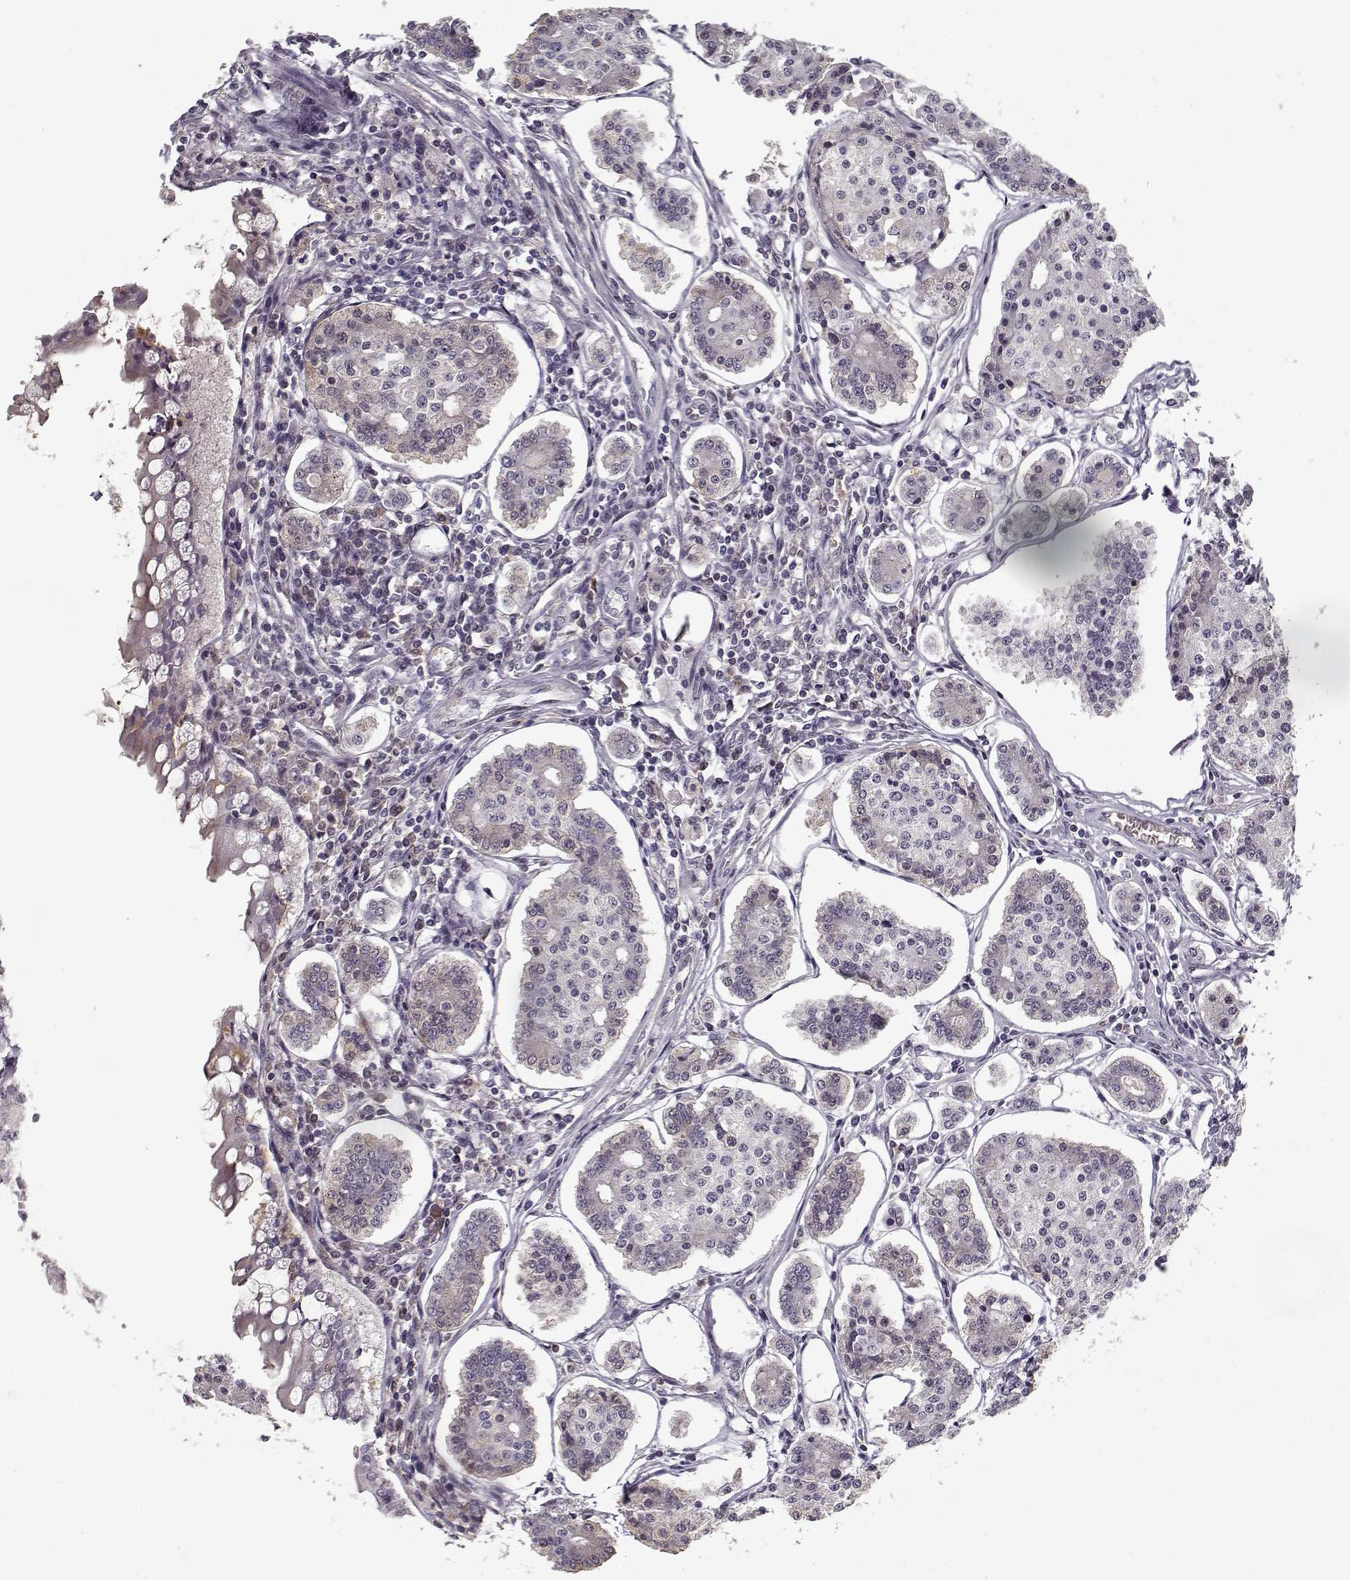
{"staining": {"intensity": "negative", "quantity": "none", "location": "none"}, "tissue": "carcinoid", "cell_type": "Tumor cells", "image_type": "cancer", "snomed": [{"axis": "morphology", "description": "Carcinoid, malignant, NOS"}, {"axis": "topography", "description": "Small intestine"}], "caption": "The photomicrograph reveals no significant positivity in tumor cells of carcinoid (malignant).", "gene": "AFM", "patient": {"sex": "female", "age": 65}}